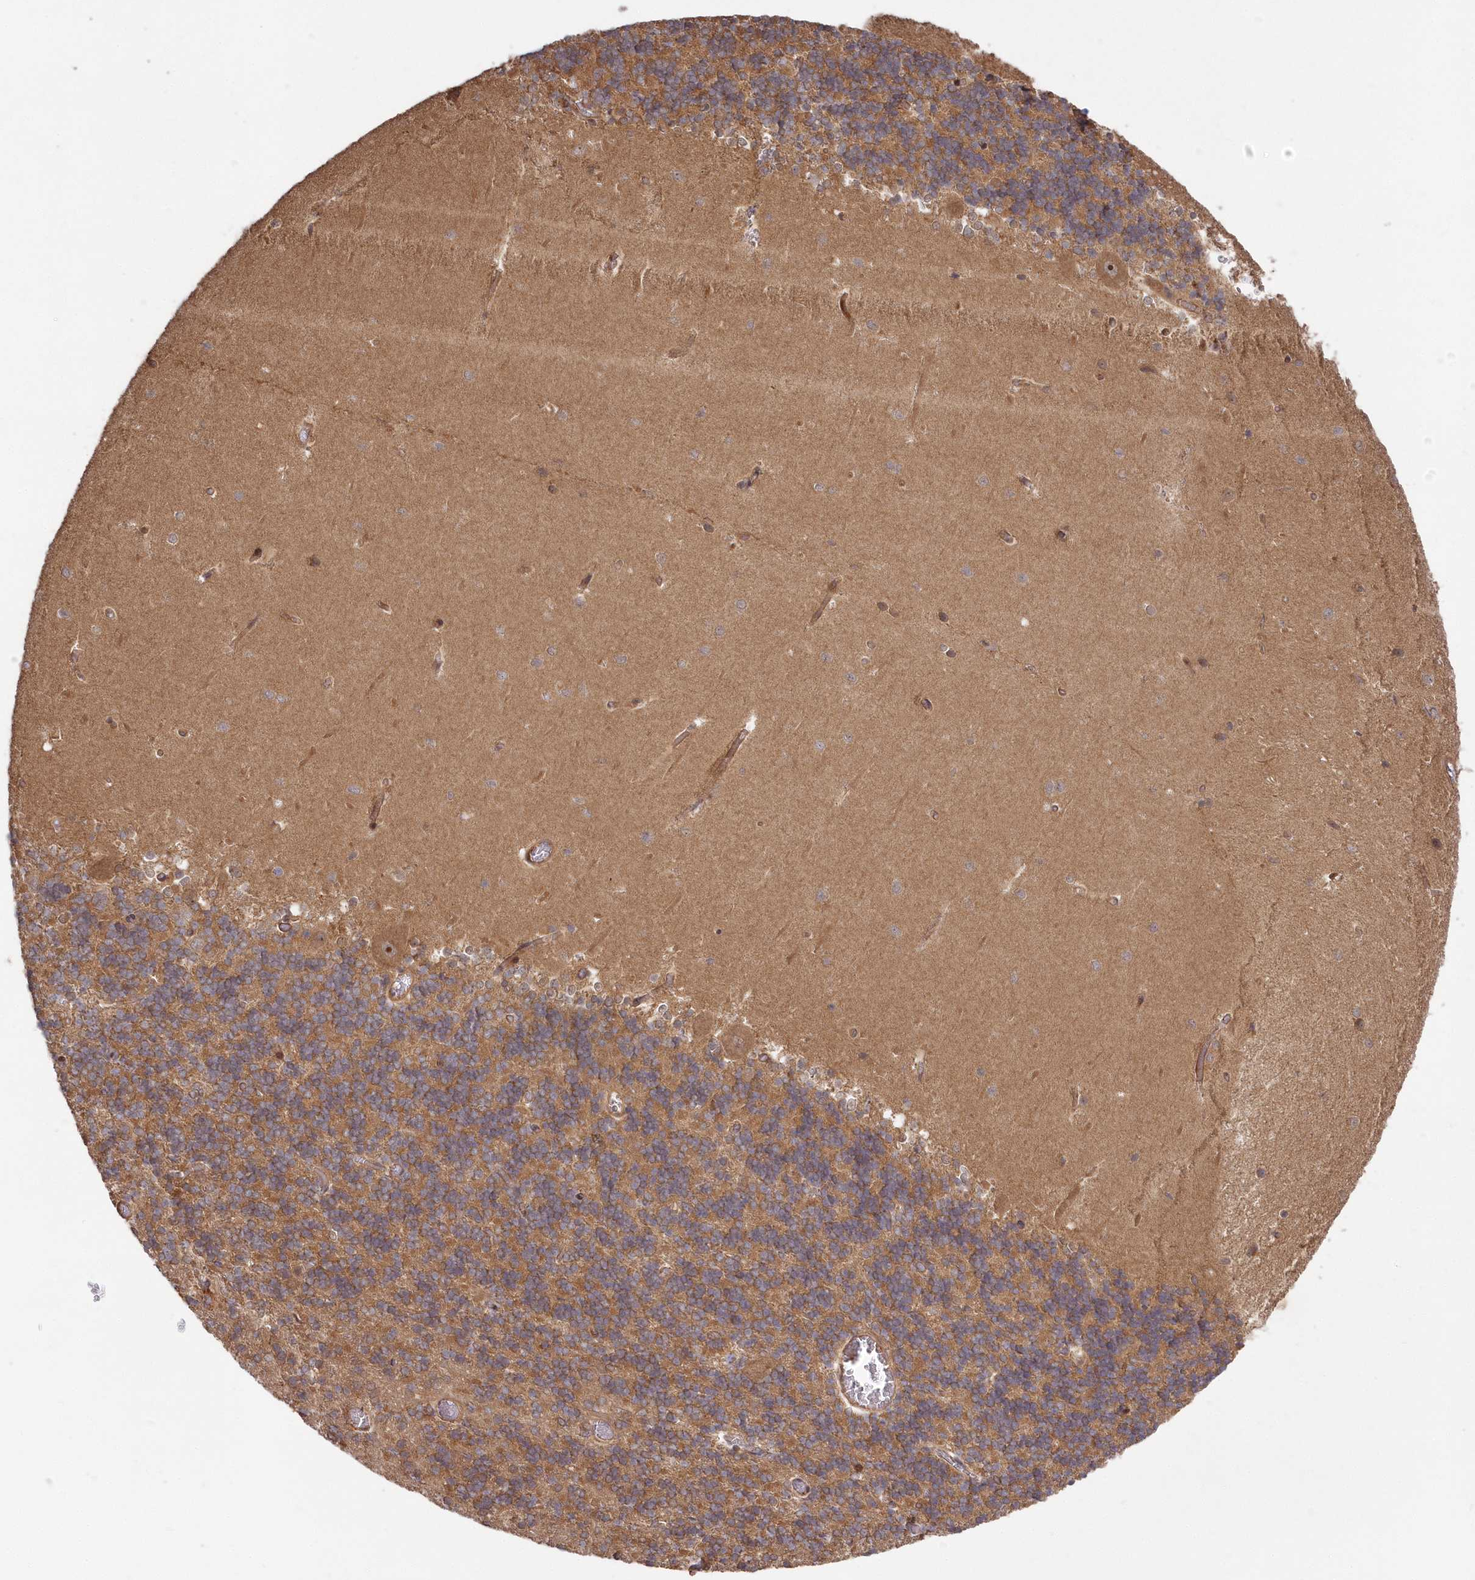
{"staining": {"intensity": "moderate", "quantity": "25%-75%", "location": "cytoplasmic/membranous"}, "tissue": "cerebellum", "cell_type": "Cells in granular layer", "image_type": "normal", "snomed": [{"axis": "morphology", "description": "Normal tissue, NOS"}, {"axis": "topography", "description": "Cerebellum"}], "caption": "The image shows staining of normal cerebellum, revealing moderate cytoplasmic/membranous protein staining (brown color) within cells in granular layer.", "gene": "TBCA", "patient": {"sex": "male", "age": 37}}